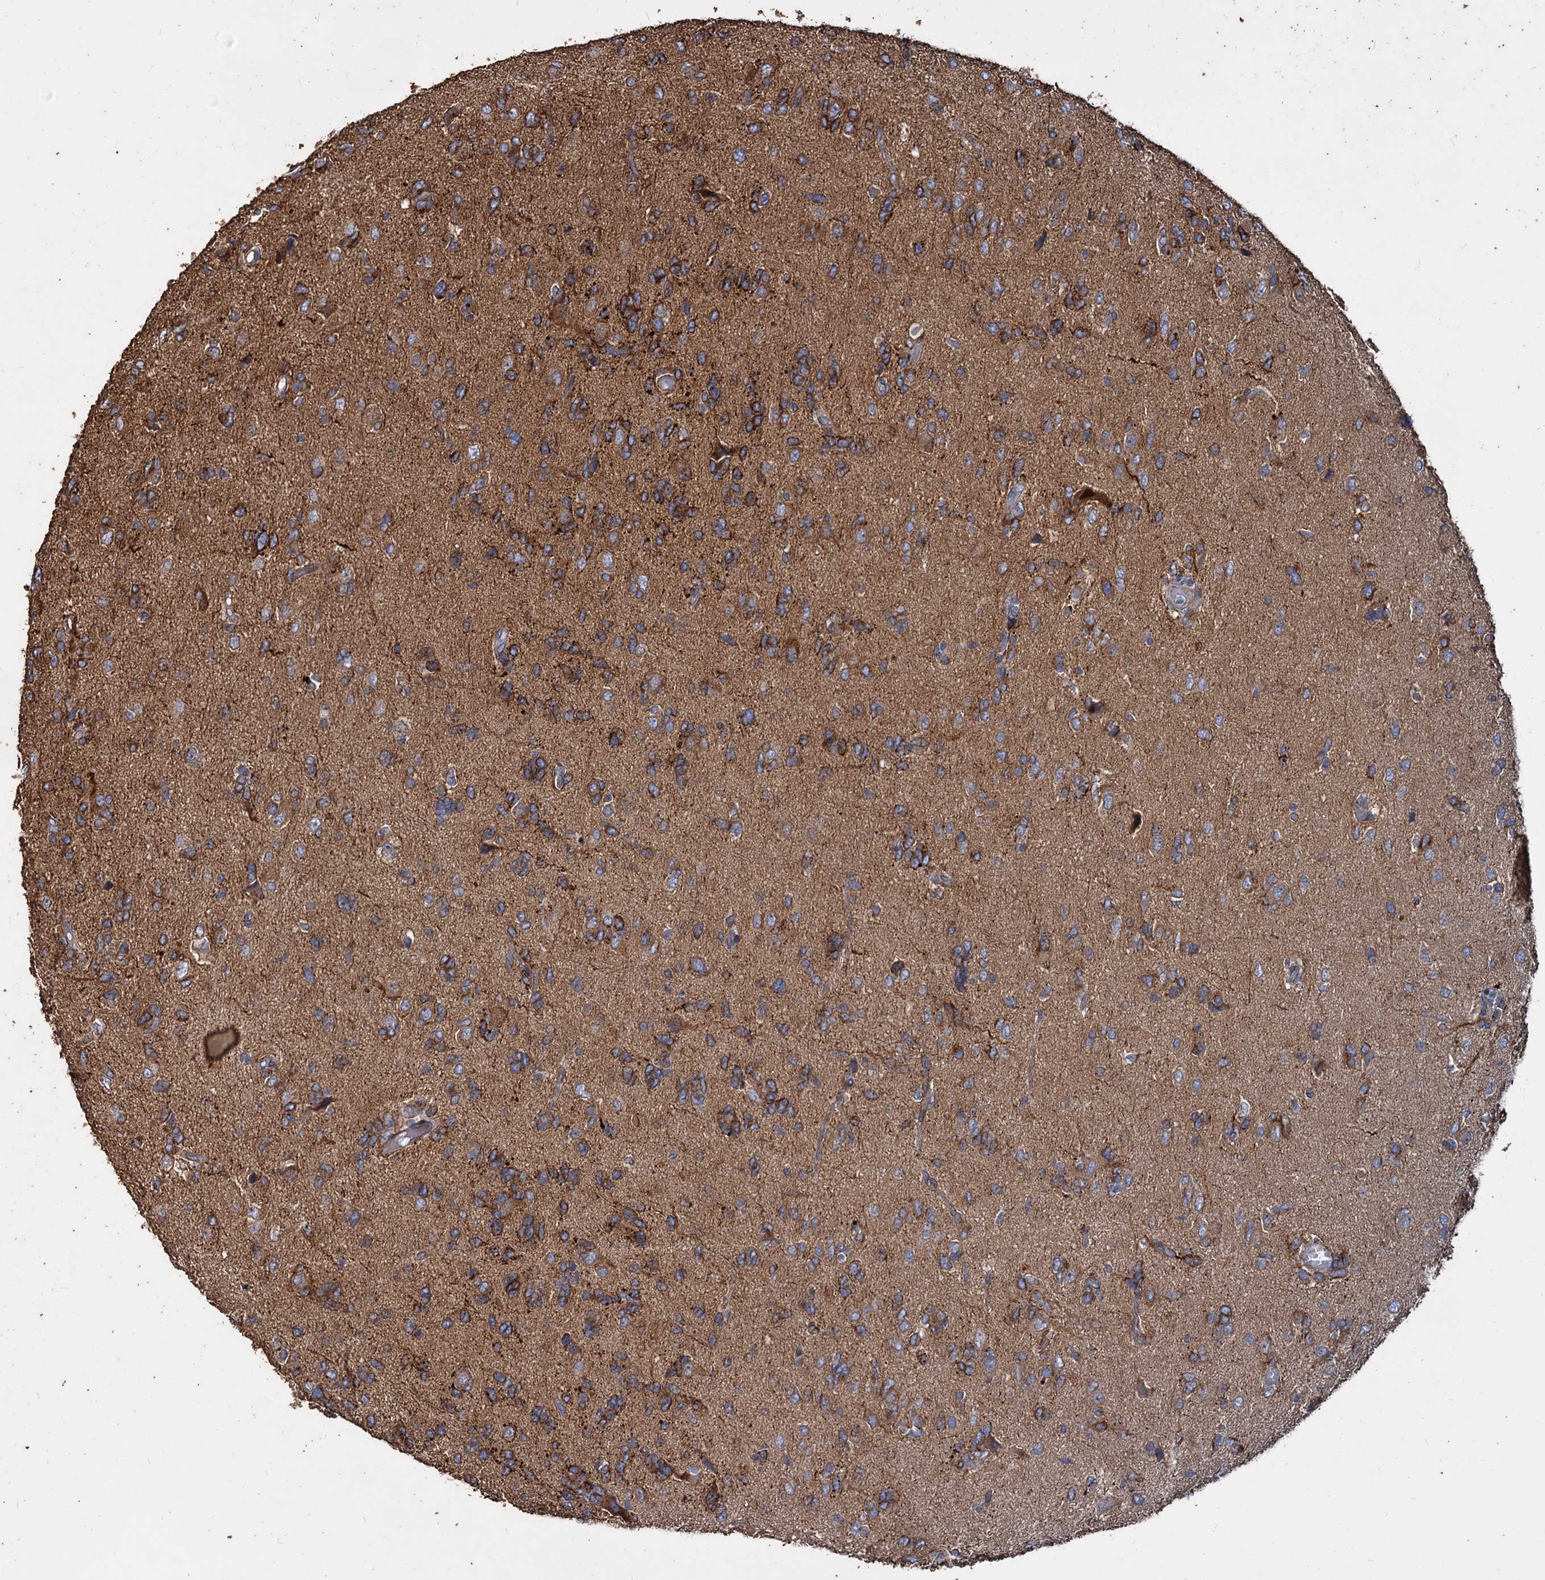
{"staining": {"intensity": "weak", "quantity": "25%-75%", "location": "cytoplasmic/membranous"}, "tissue": "glioma", "cell_type": "Tumor cells", "image_type": "cancer", "snomed": [{"axis": "morphology", "description": "Glioma, malignant, High grade"}, {"axis": "topography", "description": "Brain"}], "caption": "This is an image of immunohistochemistry (IHC) staining of glioma, which shows weak expression in the cytoplasmic/membranous of tumor cells.", "gene": "DEPDC4", "patient": {"sex": "female", "age": 59}}